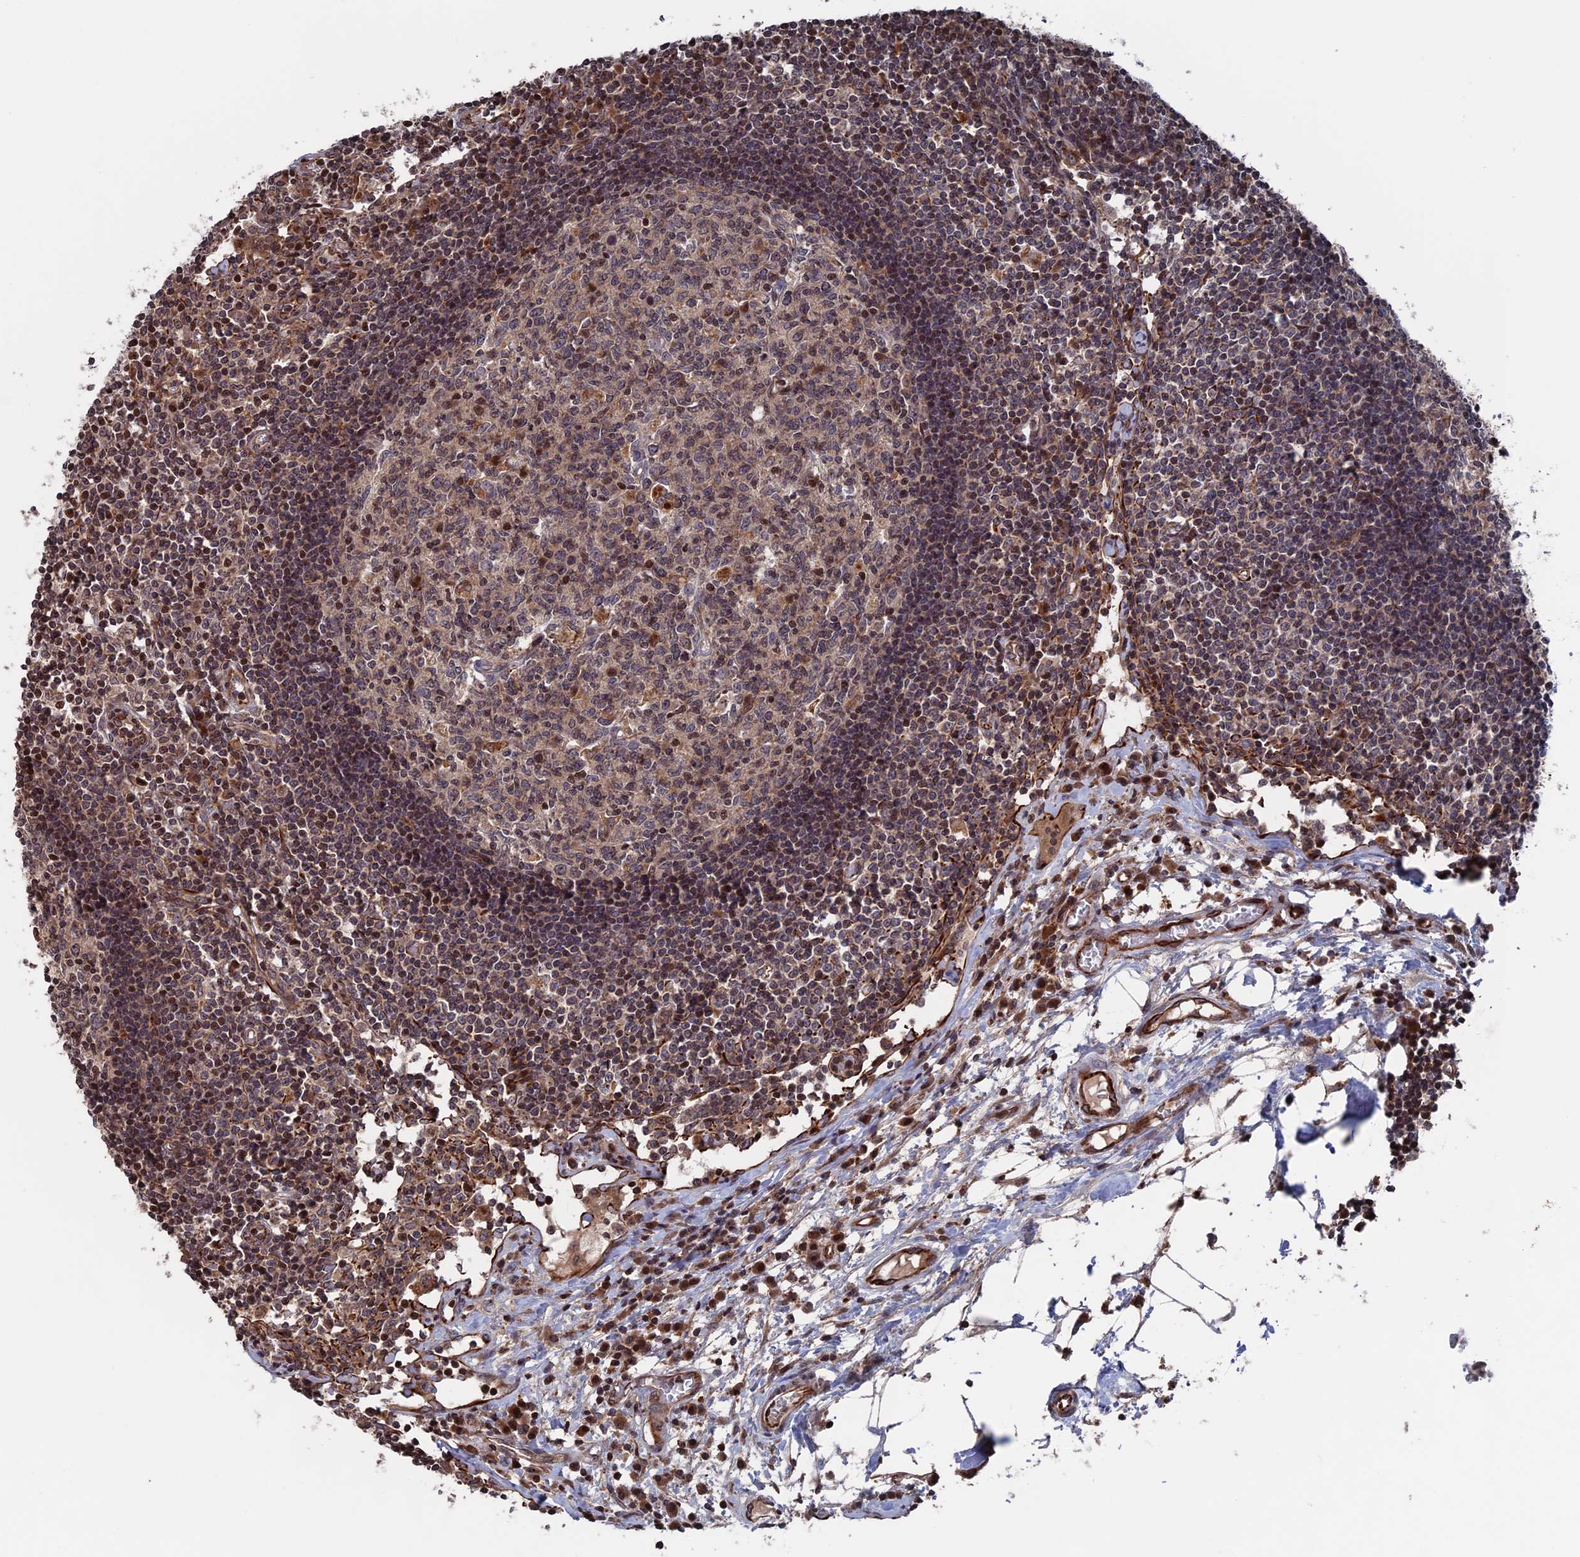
{"staining": {"intensity": "moderate", "quantity": "<25%", "location": "nuclear"}, "tissue": "lymph node", "cell_type": "Germinal center cells", "image_type": "normal", "snomed": [{"axis": "morphology", "description": "Normal tissue, NOS"}, {"axis": "topography", "description": "Lymph node"}], "caption": "The immunohistochemical stain shows moderate nuclear staining in germinal center cells of unremarkable lymph node.", "gene": "PLA2G15", "patient": {"sex": "female", "age": 55}}